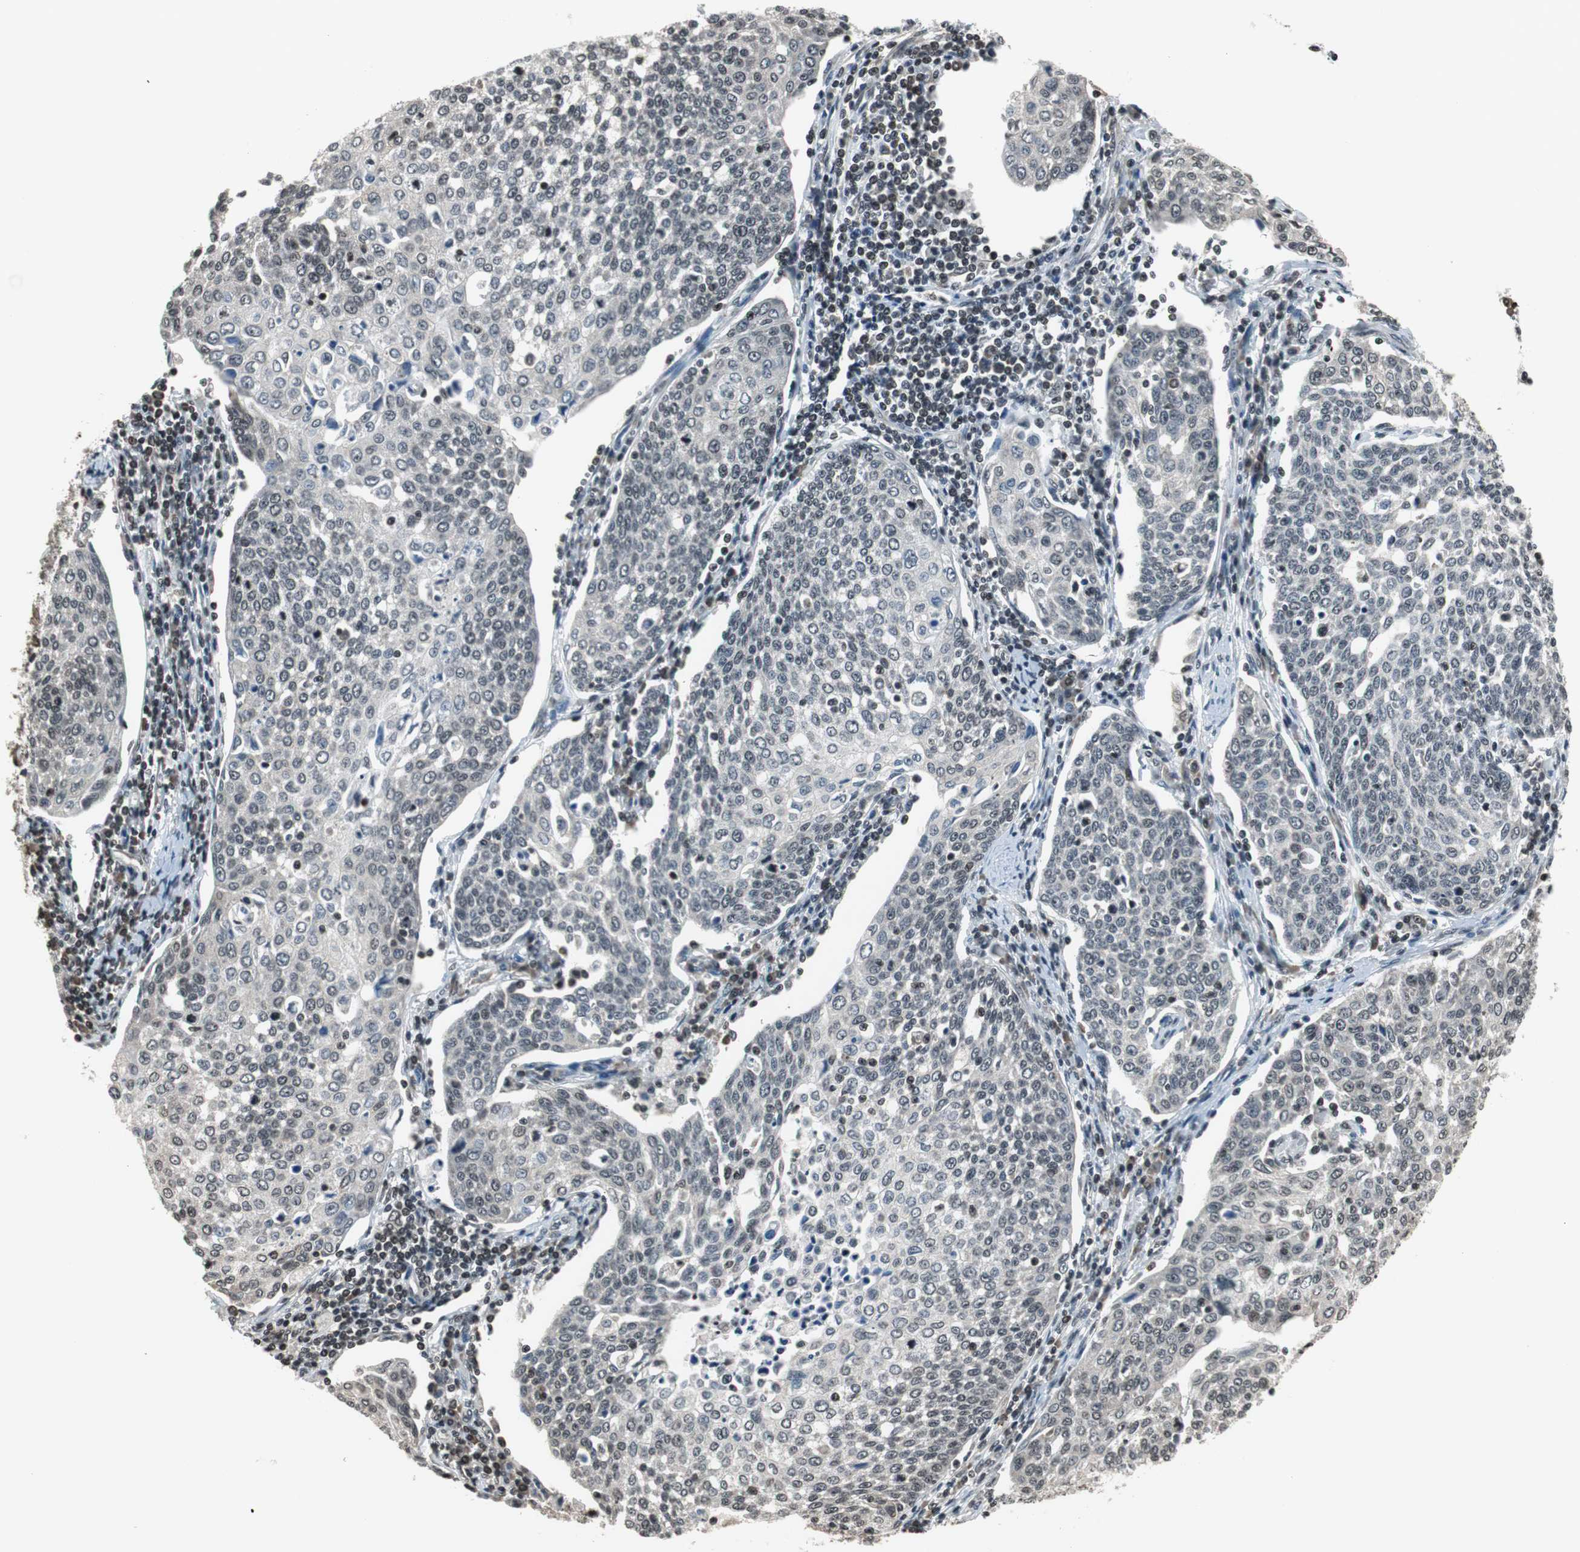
{"staining": {"intensity": "negative", "quantity": "none", "location": "none"}, "tissue": "cervical cancer", "cell_type": "Tumor cells", "image_type": "cancer", "snomed": [{"axis": "morphology", "description": "Squamous cell carcinoma, NOS"}, {"axis": "topography", "description": "Cervix"}], "caption": "Histopathology image shows no significant protein expression in tumor cells of squamous cell carcinoma (cervical).", "gene": "REST", "patient": {"sex": "female", "age": 34}}